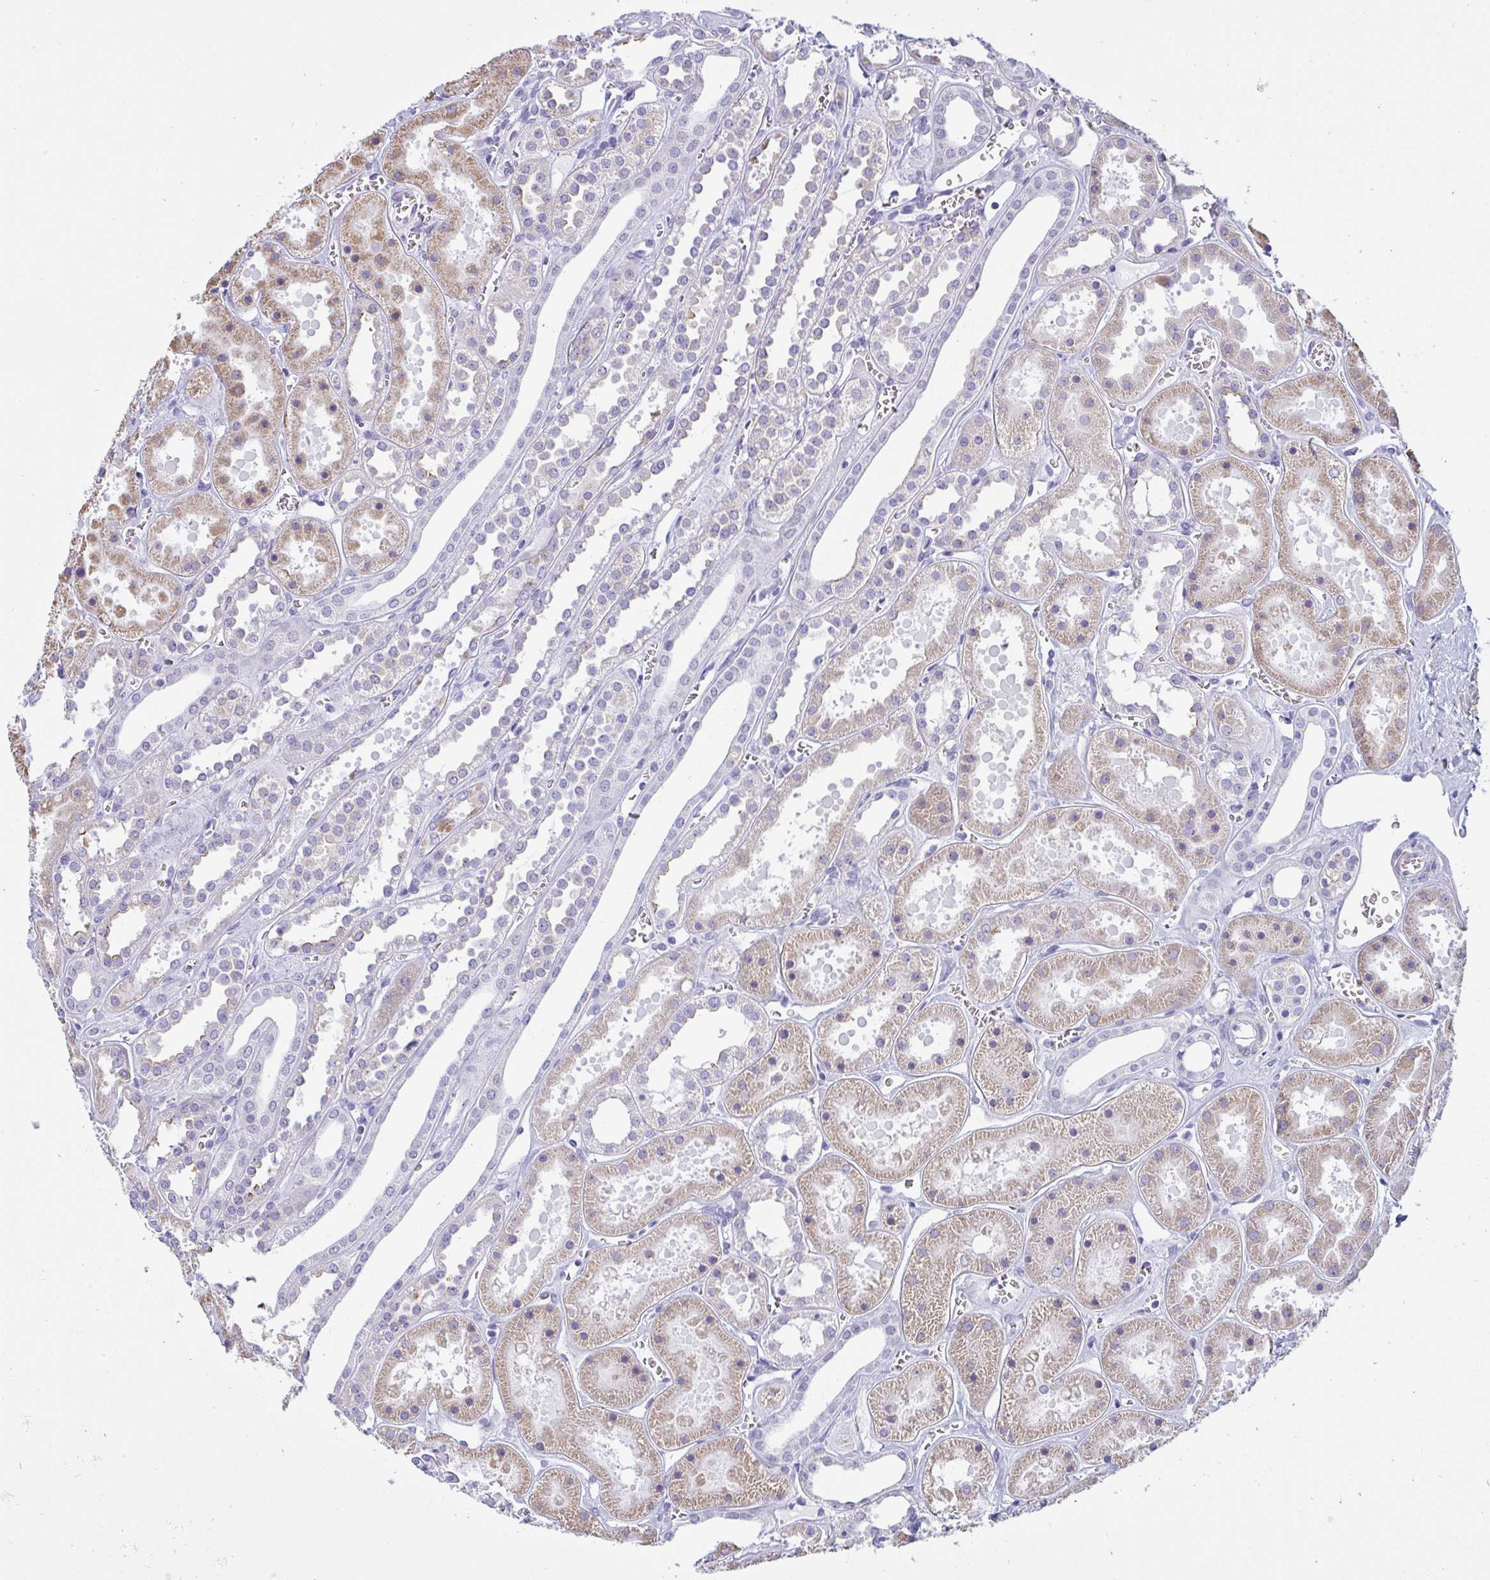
{"staining": {"intensity": "negative", "quantity": "none", "location": "none"}, "tissue": "kidney", "cell_type": "Cells in glomeruli", "image_type": "normal", "snomed": [{"axis": "morphology", "description": "Normal tissue, NOS"}, {"axis": "topography", "description": "Kidney"}], "caption": "This is an immunohistochemistry image of normal human kidney. There is no positivity in cells in glomeruli.", "gene": "SUZ12", "patient": {"sex": "female", "age": 41}}